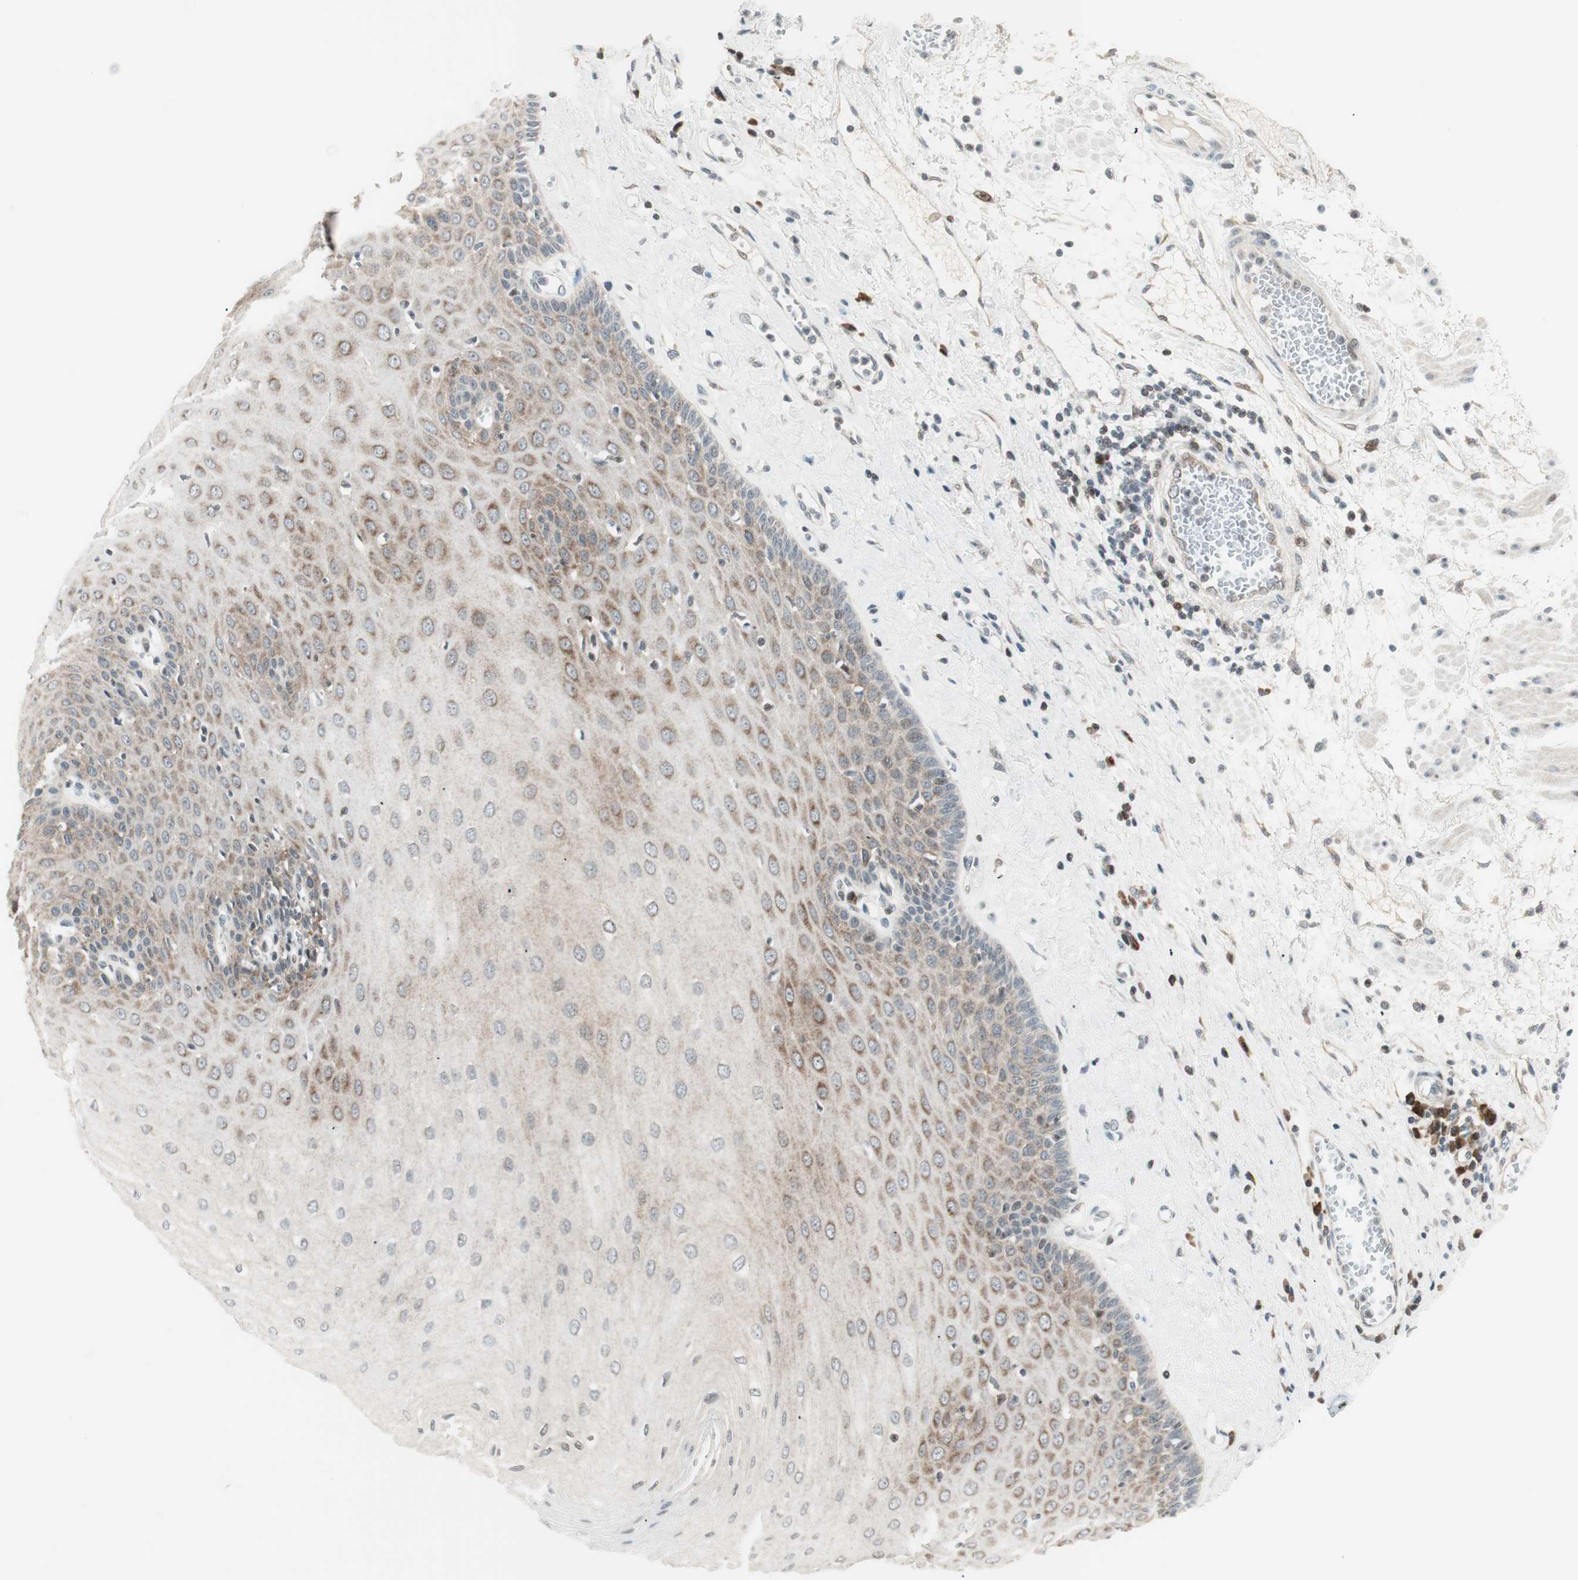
{"staining": {"intensity": "moderate", "quantity": ">75%", "location": "cytoplasmic/membranous"}, "tissue": "esophagus", "cell_type": "Squamous epithelial cells", "image_type": "normal", "snomed": [{"axis": "morphology", "description": "Normal tissue, NOS"}, {"axis": "morphology", "description": "Squamous cell carcinoma, NOS"}, {"axis": "topography", "description": "Esophagus"}], "caption": "High-magnification brightfield microscopy of normal esophagus stained with DAB (brown) and counterstained with hematoxylin (blue). squamous epithelial cells exhibit moderate cytoplasmic/membranous expression is present in approximately>75% of cells. (Stains: DAB (3,3'-diaminobenzidine) in brown, nuclei in blue, Microscopy: brightfield microscopy at high magnification).", "gene": "TPT1", "patient": {"sex": "male", "age": 65}}